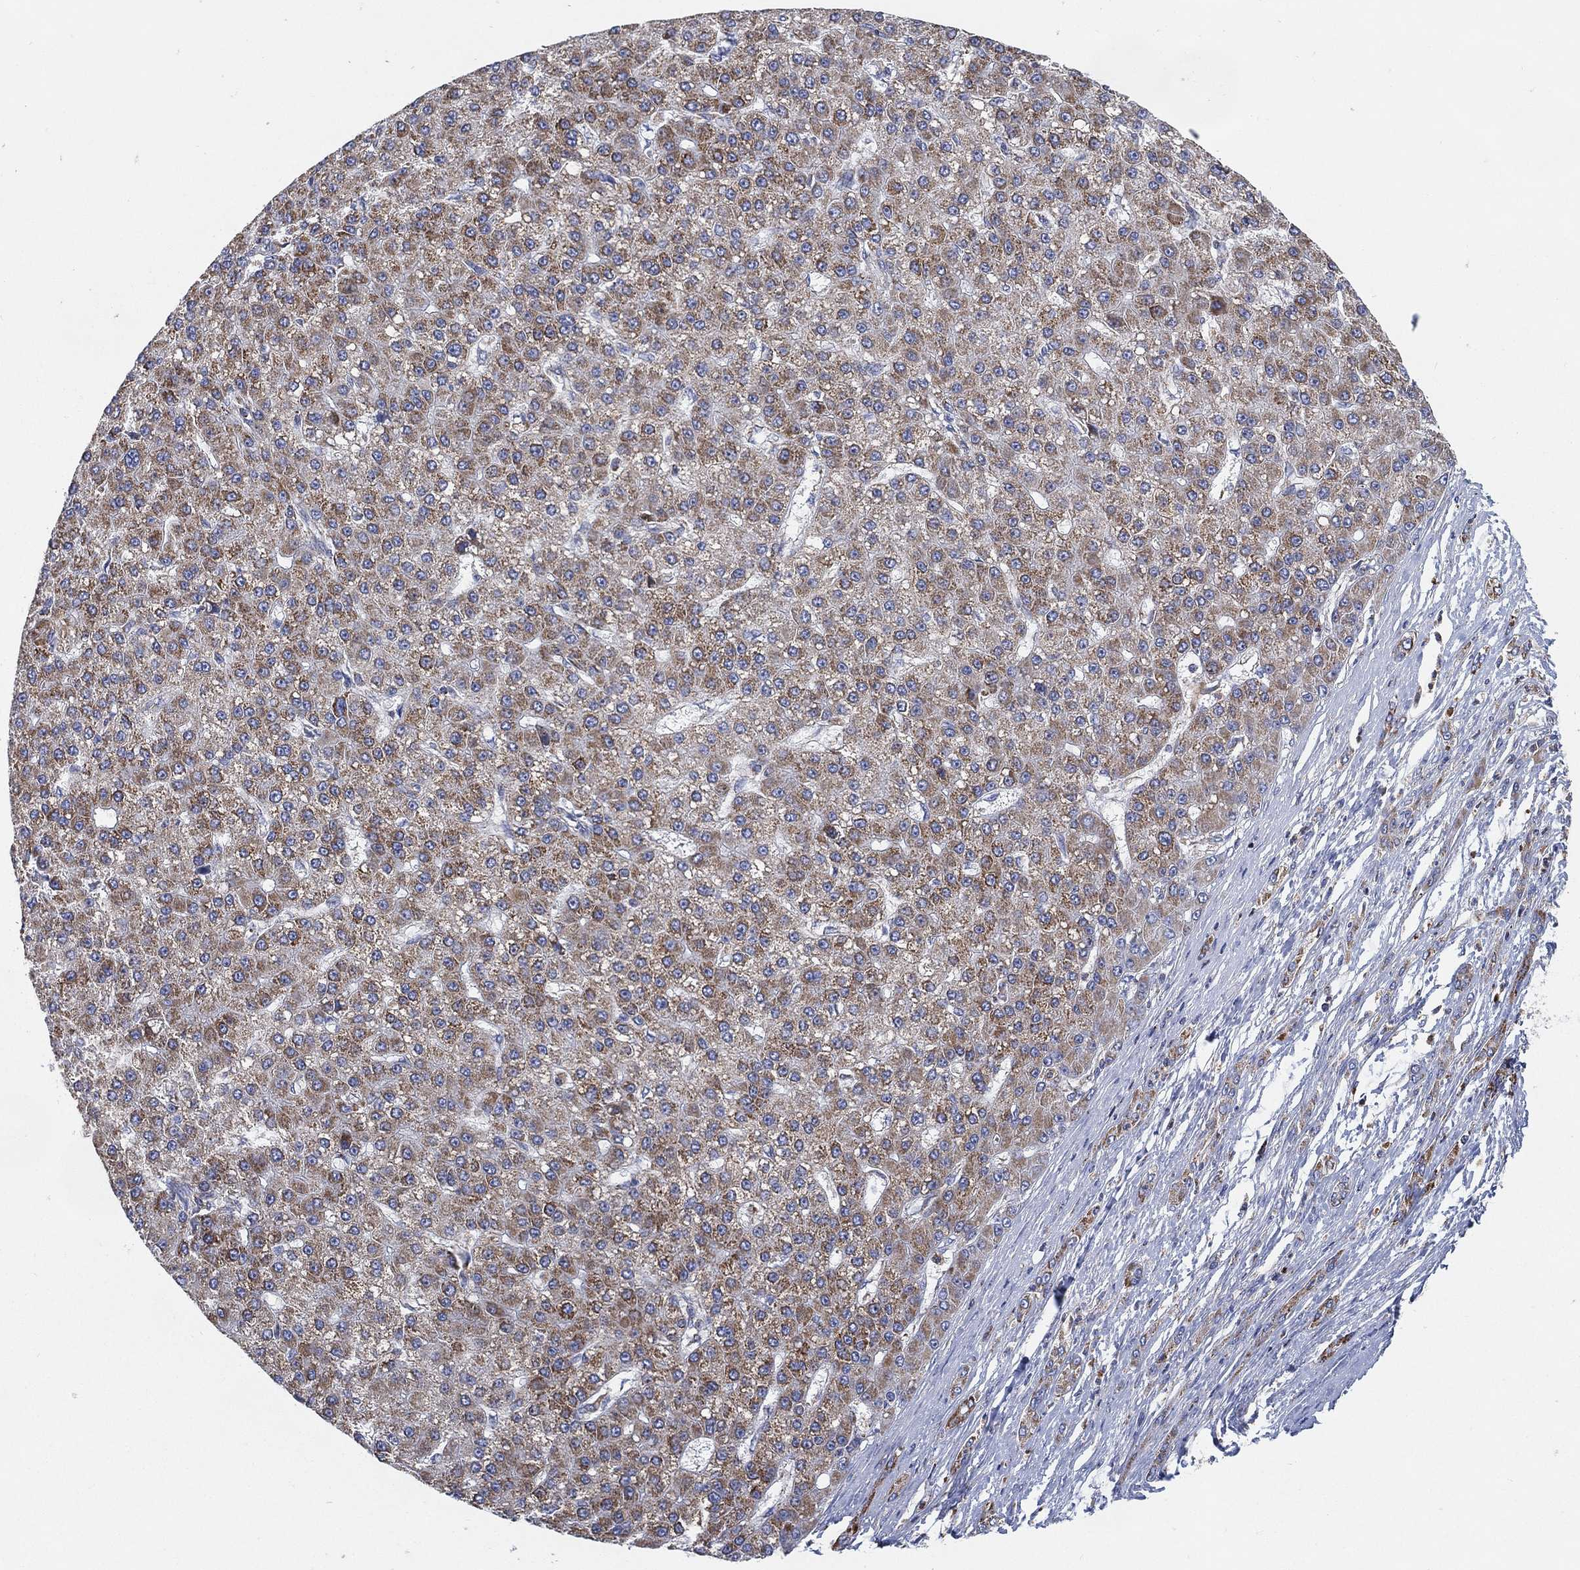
{"staining": {"intensity": "moderate", "quantity": ">75%", "location": "cytoplasmic/membranous"}, "tissue": "liver cancer", "cell_type": "Tumor cells", "image_type": "cancer", "snomed": [{"axis": "morphology", "description": "Carcinoma, Hepatocellular, NOS"}, {"axis": "topography", "description": "Liver"}], "caption": "Immunohistochemical staining of liver cancer (hepatocellular carcinoma) shows medium levels of moderate cytoplasmic/membranous protein expression in approximately >75% of tumor cells.", "gene": "GCAT", "patient": {"sex": "male", "age": 67}}